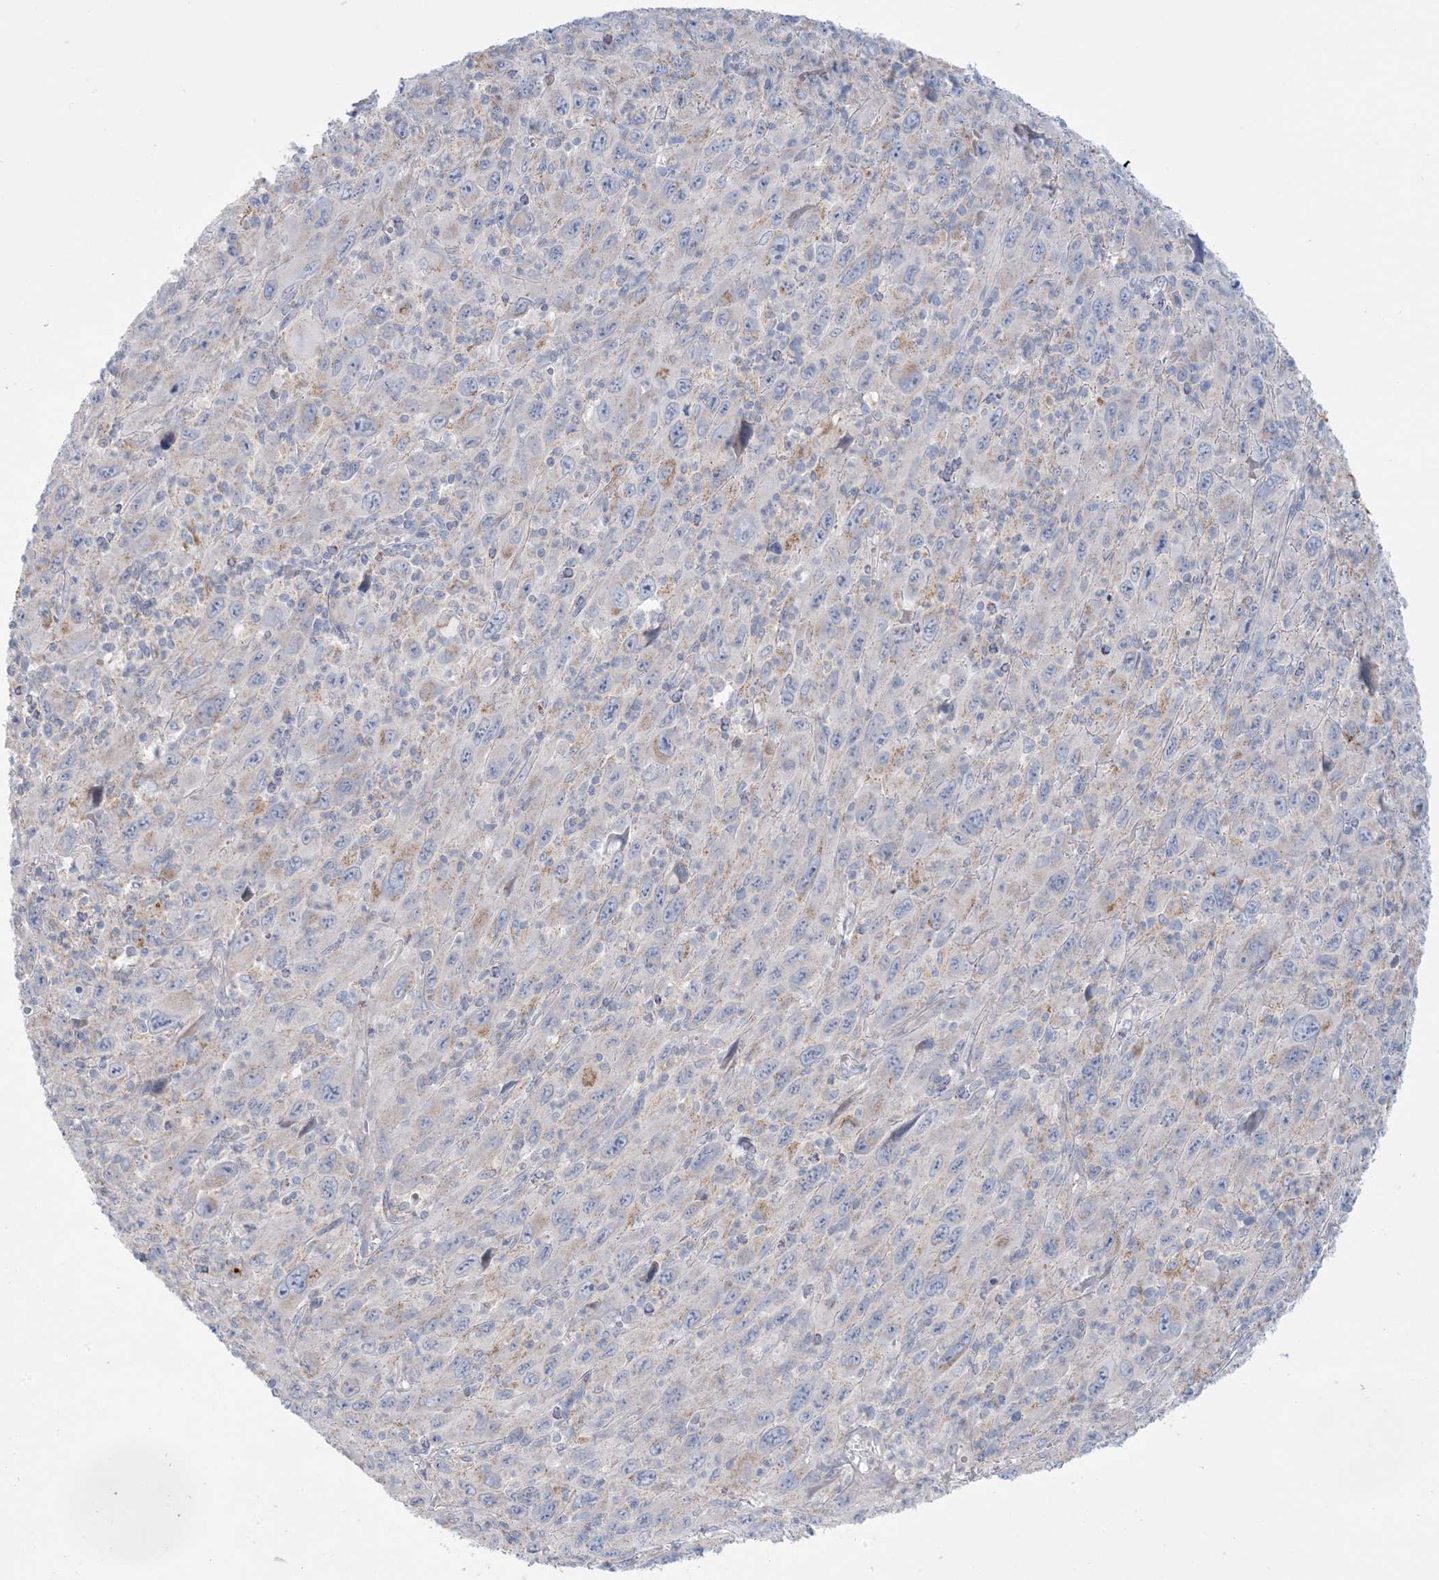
{"staining": {"intensity": "weak", "quantity": "<25%", "location": "cytoplasmic/membranous"}, "tissue": "melanoma", "cell_type": "Tumor cells", "image_type": "cancer", "snomed": [{"axis": "morphology", "description": "Malignant melanoma, Metastatic site"}, {"axis": "topography", "description": "Skin"}], "caption": "The immunohistochemistry photomicrograph has no significant staining in tumor cells of melanoma tissue.", "gene": "KCTD6", "patient": {"sex": "female", "age": 56}}